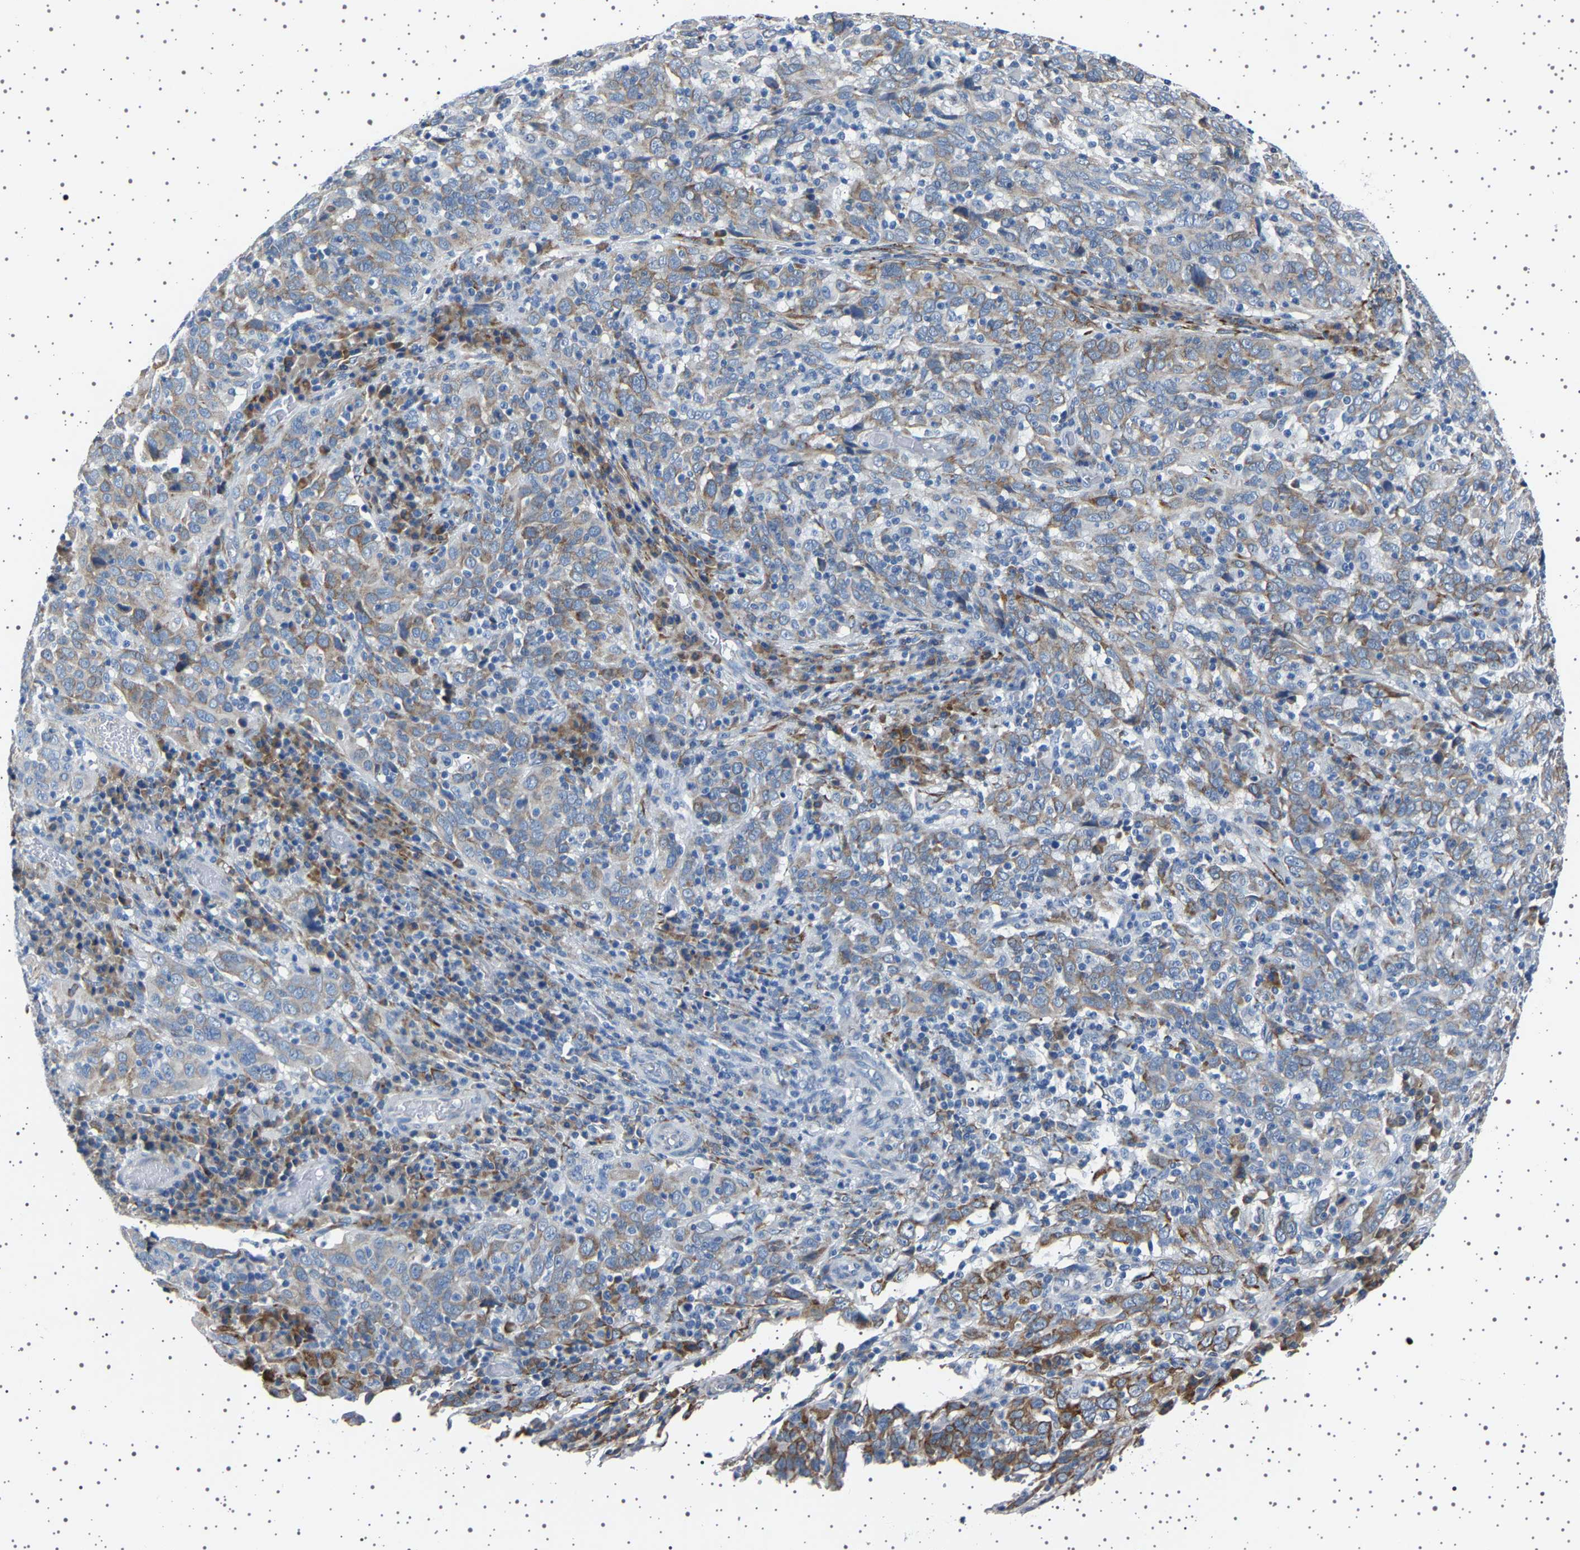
{"staining": {"intensity": "weak", "quantity": "25%-75%", "location": "cytoplasmic/membranous"}, "tissue": "cervical cancer", "cell_type": "Tumor cells", "image_type": "cancer", "snomed": [{"axis": "morphology", "description": "Squamous cell carcinoma, NOS"}, {"axis": "topography", "description": "Cervix"}], "caption": "Cervical cancer (squamous cell carcinoma) stained with immunohistochemistry (IHC) reveals weak cytoplasmic/membranous positivity in approximately 25%-75% of tumor cells. Nuclei are stained in blue.", "gene": "FTCD", "patient": {"sex": "female", "age": 46}}